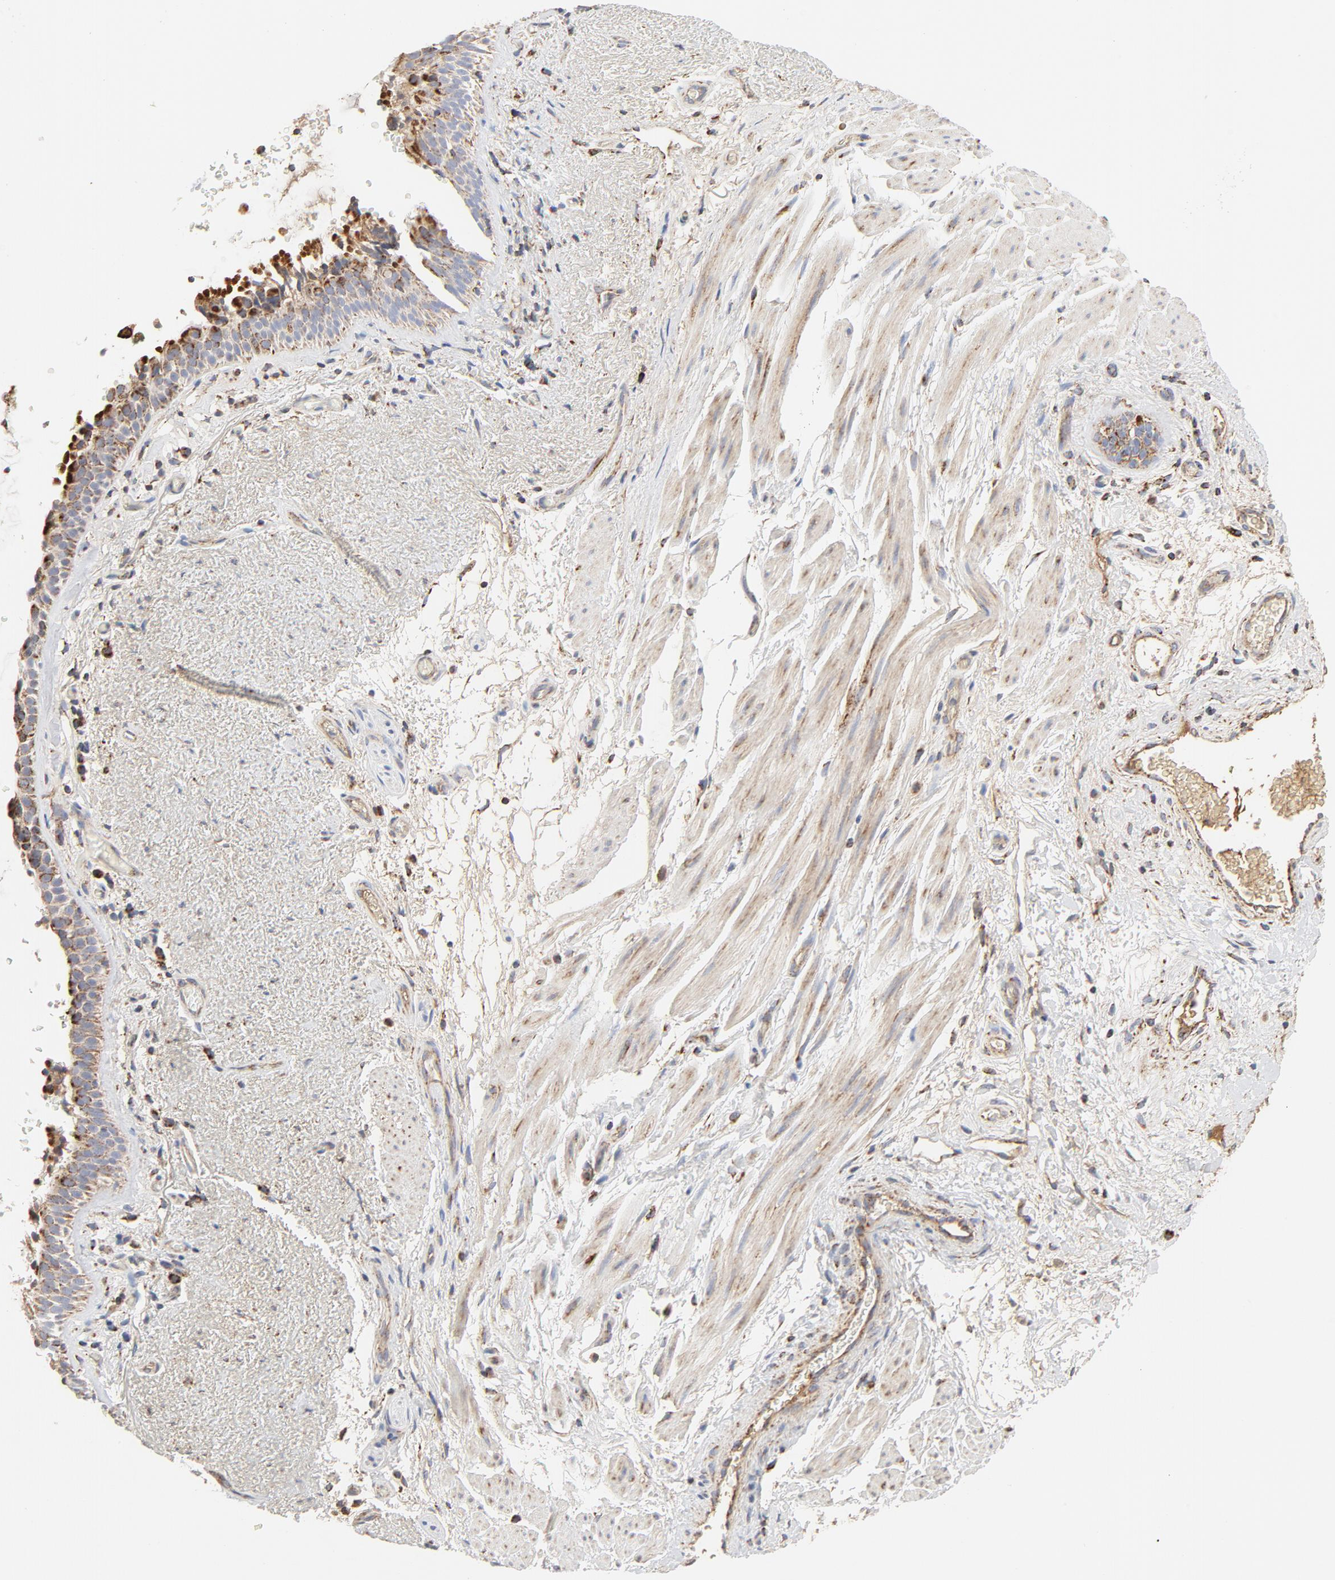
{"staining": {"intensity": "strong", "quantity": "<25%", "location": "cytoplasmic/membranous"}, "tissue": "bronchus", "cell_type": "Respiratory epithelial cells", "image_type": "normal", "snomed": [{"axis": "morphology", "description": "Normal tissue, NOS"}, {"axis": "topography", "description": "Bronchus"}], "caption": "Bronchus stained for a protein (brown) shows strong cytoplasmic/membranous positive staining in approximately <25% of respiratory epithelial cells.", "gene": "PCNX4", "patient": {"sex": "female", "age": 54}}